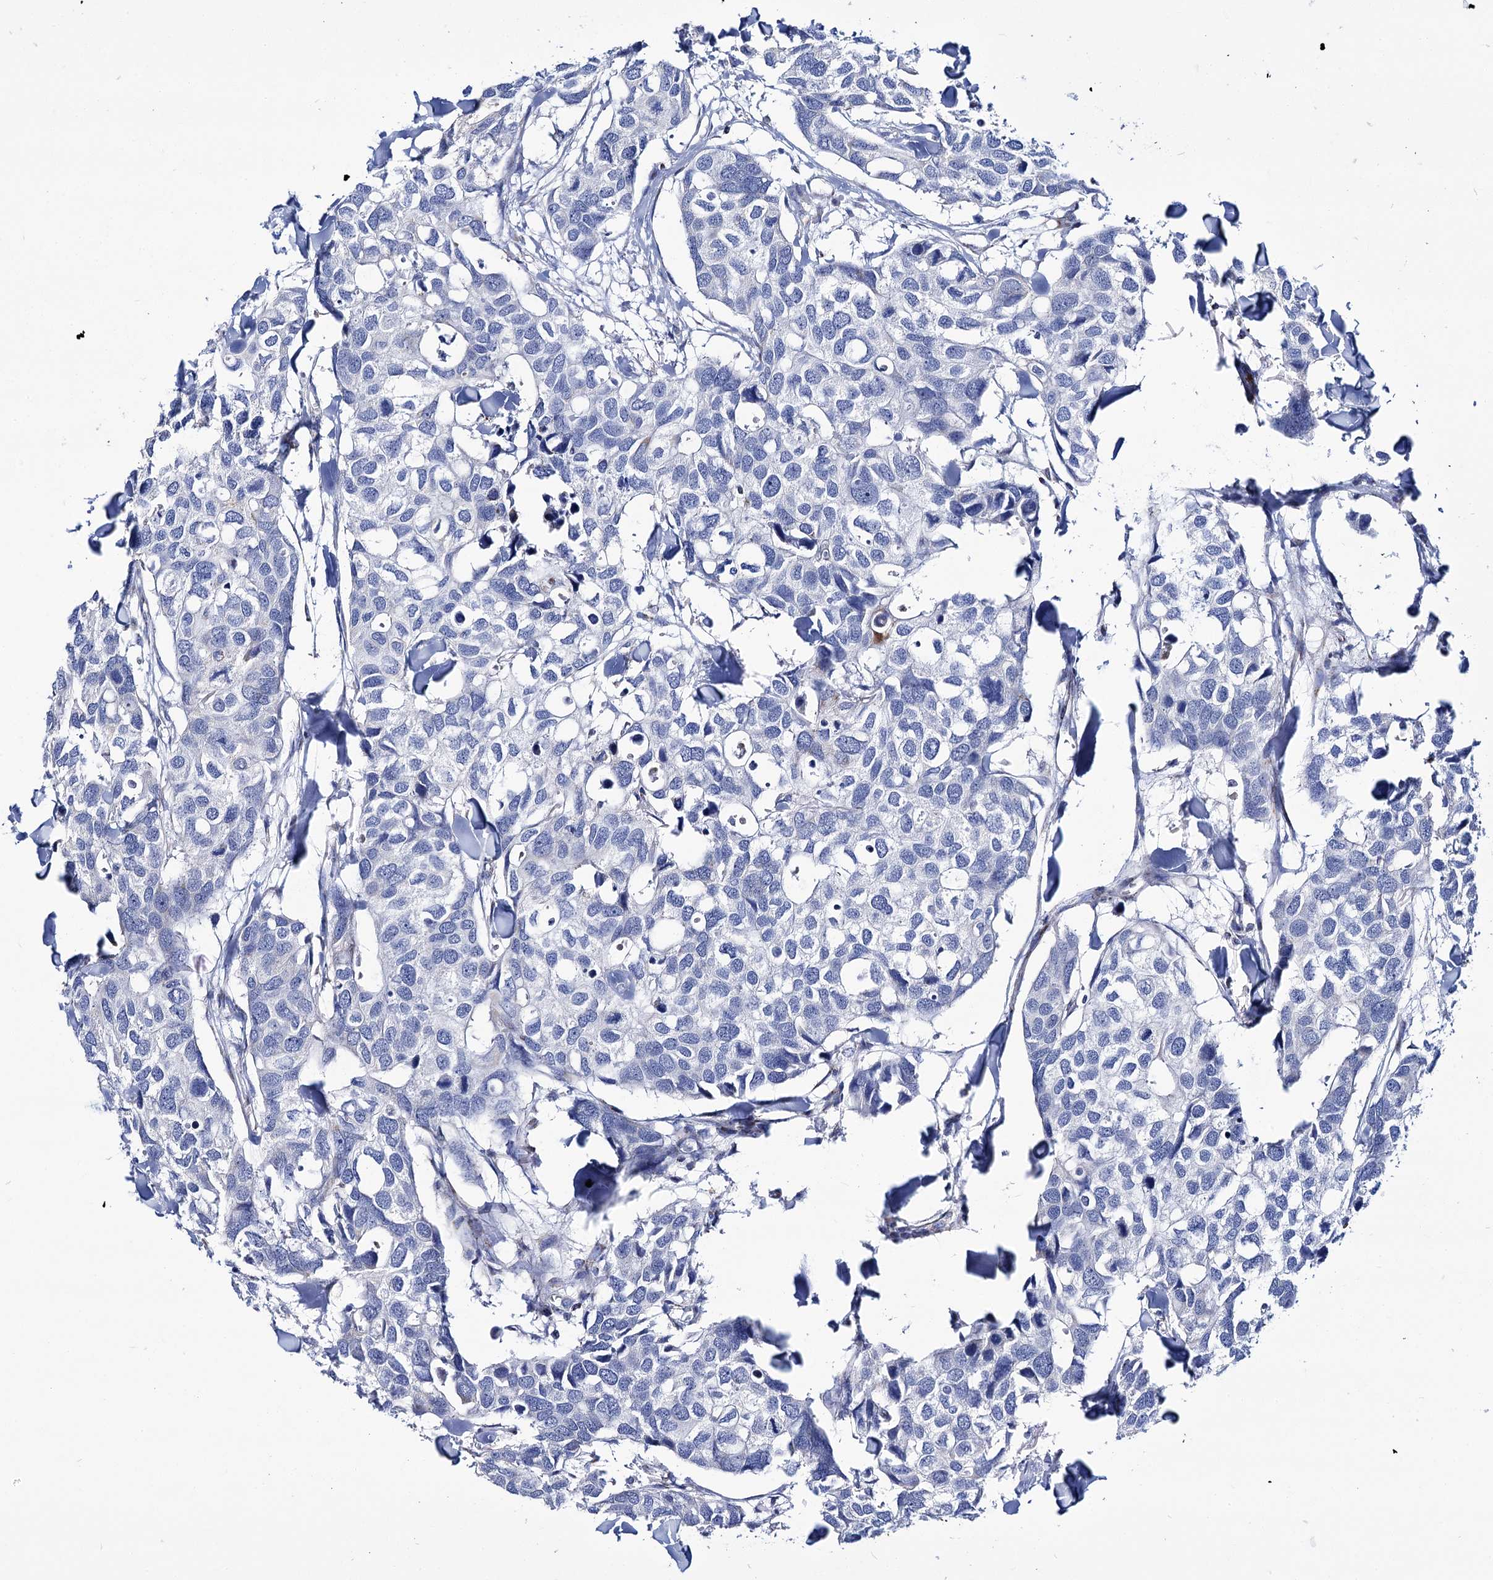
{"staining": {"intensity": "negative", "quantity": "none", "location": "none"}, "tissue": "breast cancer", "cell_type": "Tumor cells", "image_type": "cancer", "snomed": [{"axis": "morphology", "description": "Duct carcinoma"}, {"axis": "topography", "description": "Breast"}], "caption": "Tumor cells are negative for protein expression in human breast cancer (intraductal carcinoma). (Immunohistochemistry (ihc), brightfield microscopy, high magnification).", "gene": "UBASH3B", "patient": {"sex": "female", "age": 83}}